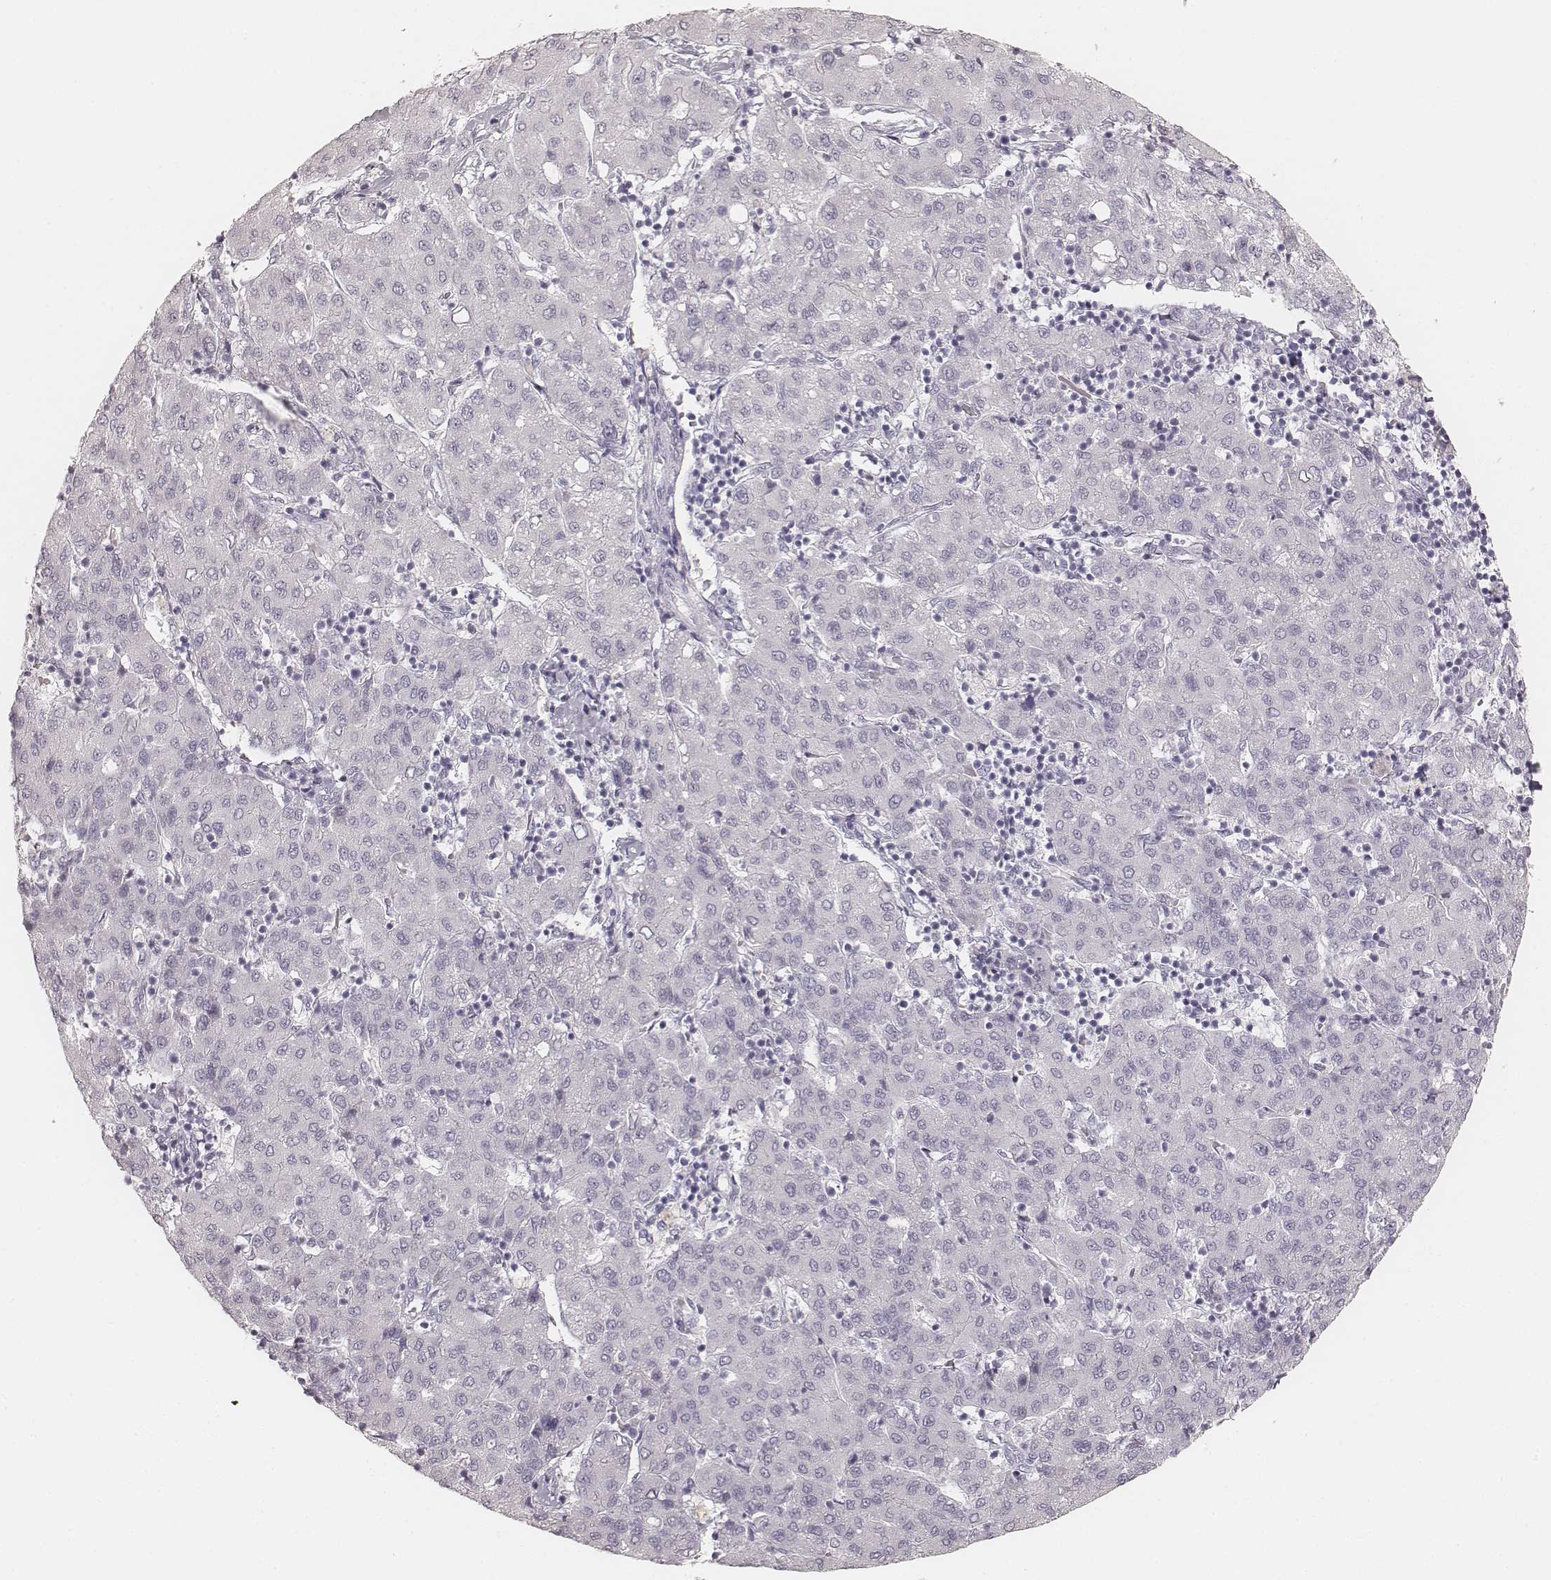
{"staining": {"intensity": "negative", "quantity": "none", "location": "none"}, "tissue": "liver cancer", "cell_type": "Tumor cells", "image_type": "cancer", "snomed": [{"axis": "morphology", "description": "Carcinoma, Hepatocellular, NOS"}, {"axis": "topography", "description": "Liver"}], "caption": "A photomicrograph of liver hepatocellular carcinoma stained for a protein shows no brown staining in tumor cells.", "gene": "KRT31", "patient": {"sex": "male", "age": 65}}